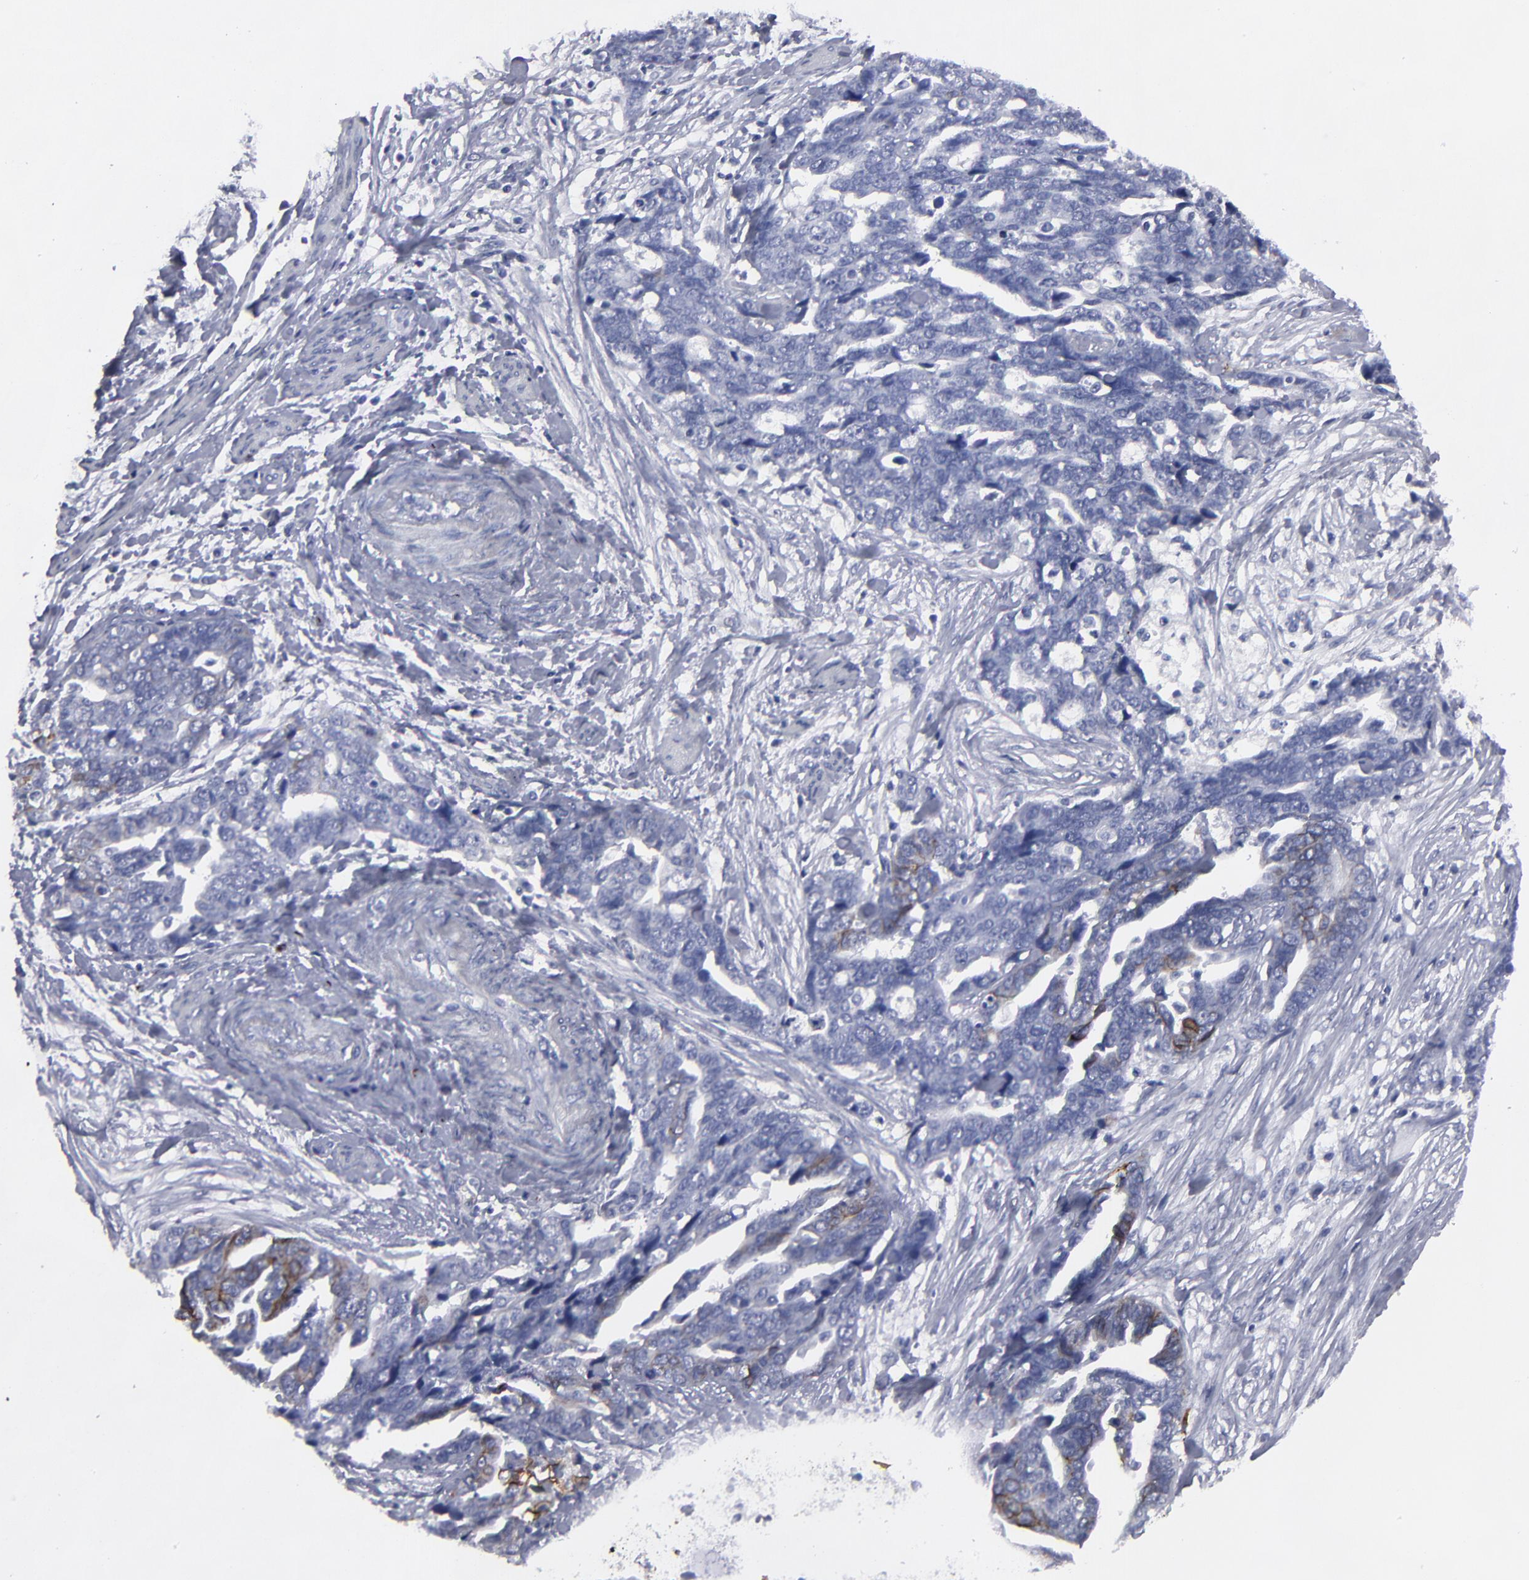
{"staining": {"intensity": "negative", "quantity": "none", "location": "none"}, "tissue": "ovarian cancer", "cell_type": "Tumor cells", "image_type": "cancer", "snomed": [{"axis": "morphology", "description": "Normal tissue, NOS"}, {"axis": "morphology", "description": "Cystadenocarcinoma, serous, NOS"}, {"axis": "topography", "description": "Fallopian tube"}, {"axis": "topography", "description": "Ovary"}], "caption": "Immunohistochemical staining of human ovarian cancer reveals no significant expression in tumor cells. (Stains: DAB immunohistochemistry (IHC) with hematoxylin counter stain, Microscopy: brightfield microscopy at high magnification).", "gene": "CADM3", "patient": {"sex": "female", "age": 56}}